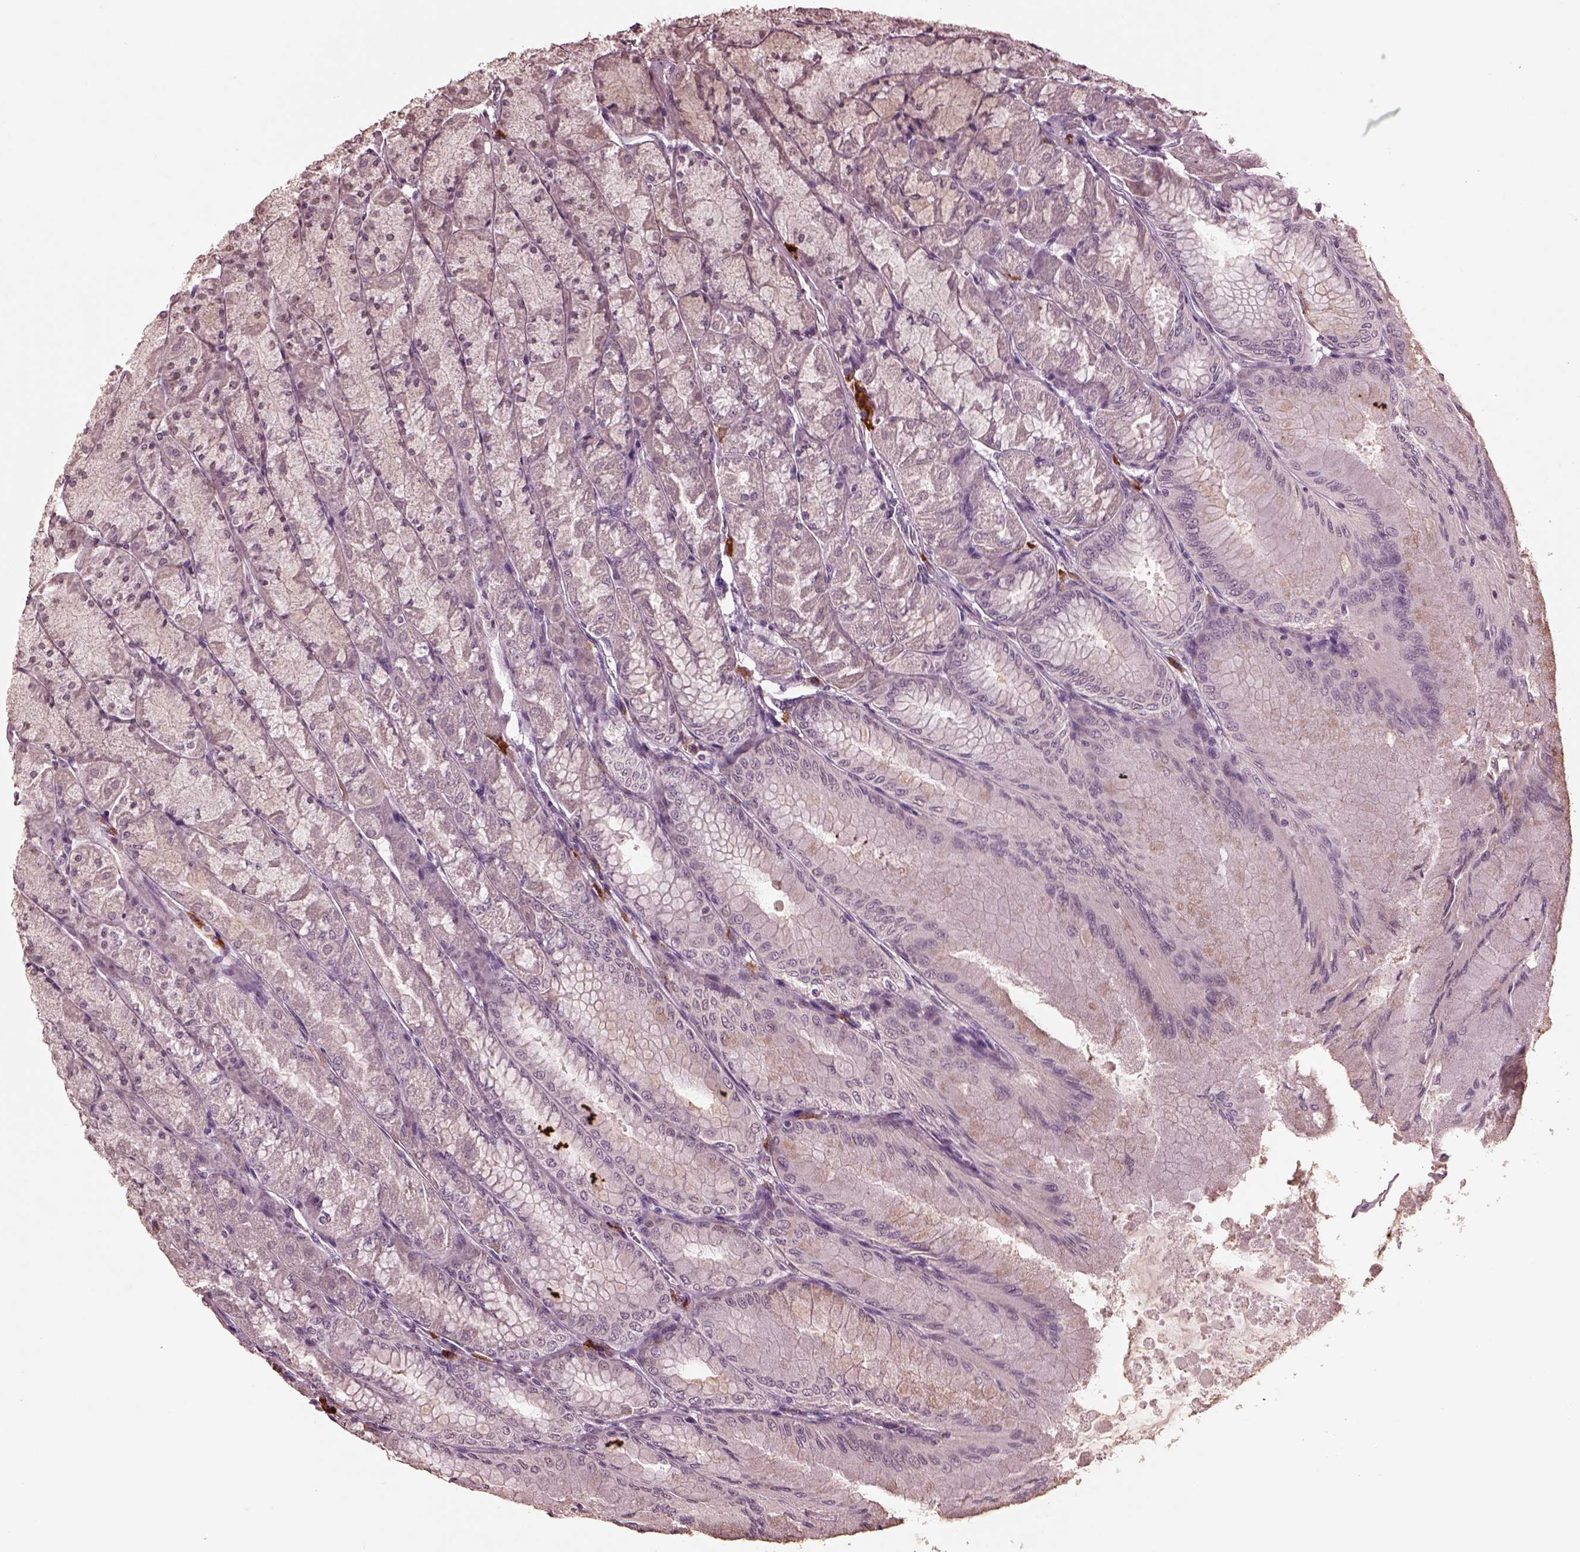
{"staining": {"intensity": "negative", "quantity": "none", "location": "none"}, "tissue": "stomach", "cell_type": "Glandular cells", "image_type": "normal", "snomed": [{"axis": "morphology", "description": "Normal tissue, NOS"}, {"axis": "topography", "description": "Stomach, upper"}], "caption": "A histopathology image of stomach stained for a protein reveals no brown staining in glandular cells. (DAB (3,3'-diaminobenzidine) immunohistochemistry (IHC) with hematoxylin counter stain).", "gene": "IL18RAP", "patient": {"sex": "male", "age": 60}}